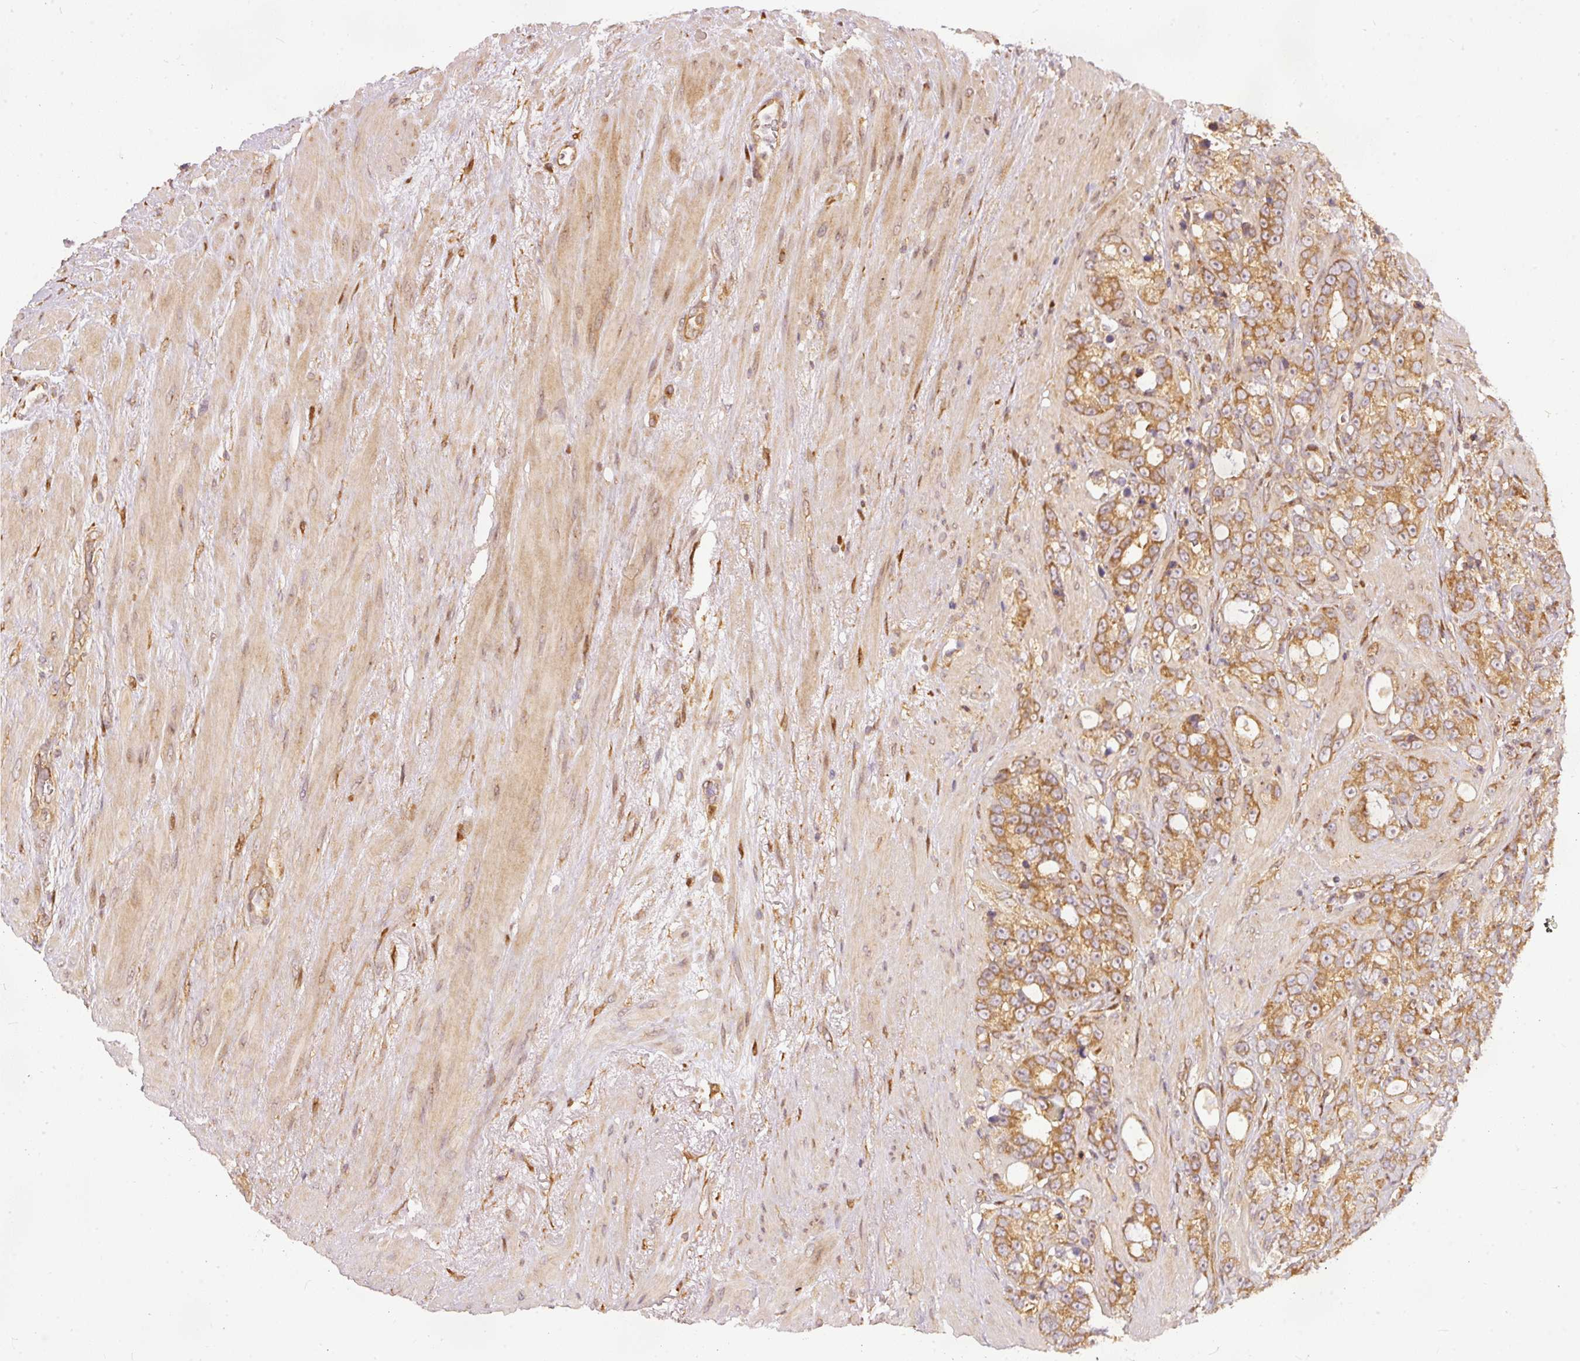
{"staining": {"intensity": "moderate", "quantity": ">75%", "location": "cytoplasmic/membranous"}, "tissue": "prostate cancer", "cell_type": "Tumor cells", "image_type": "cancer", "snomed": [{"axis": "morphology", "description": "Adenocarcinoma, High grade"}, {"axis": "topography", "description": "Prostate"}], "caption": "Immunohistochemistry (DAB) staining of human prostate cancer (adenocarcinoma (high-grade)) displays moderate cytoplasmic/membranous protein expression in approximately >75% of tumor cells.", "gene": "EIF3B", "patient": {"sex": "male", "age": 74}}